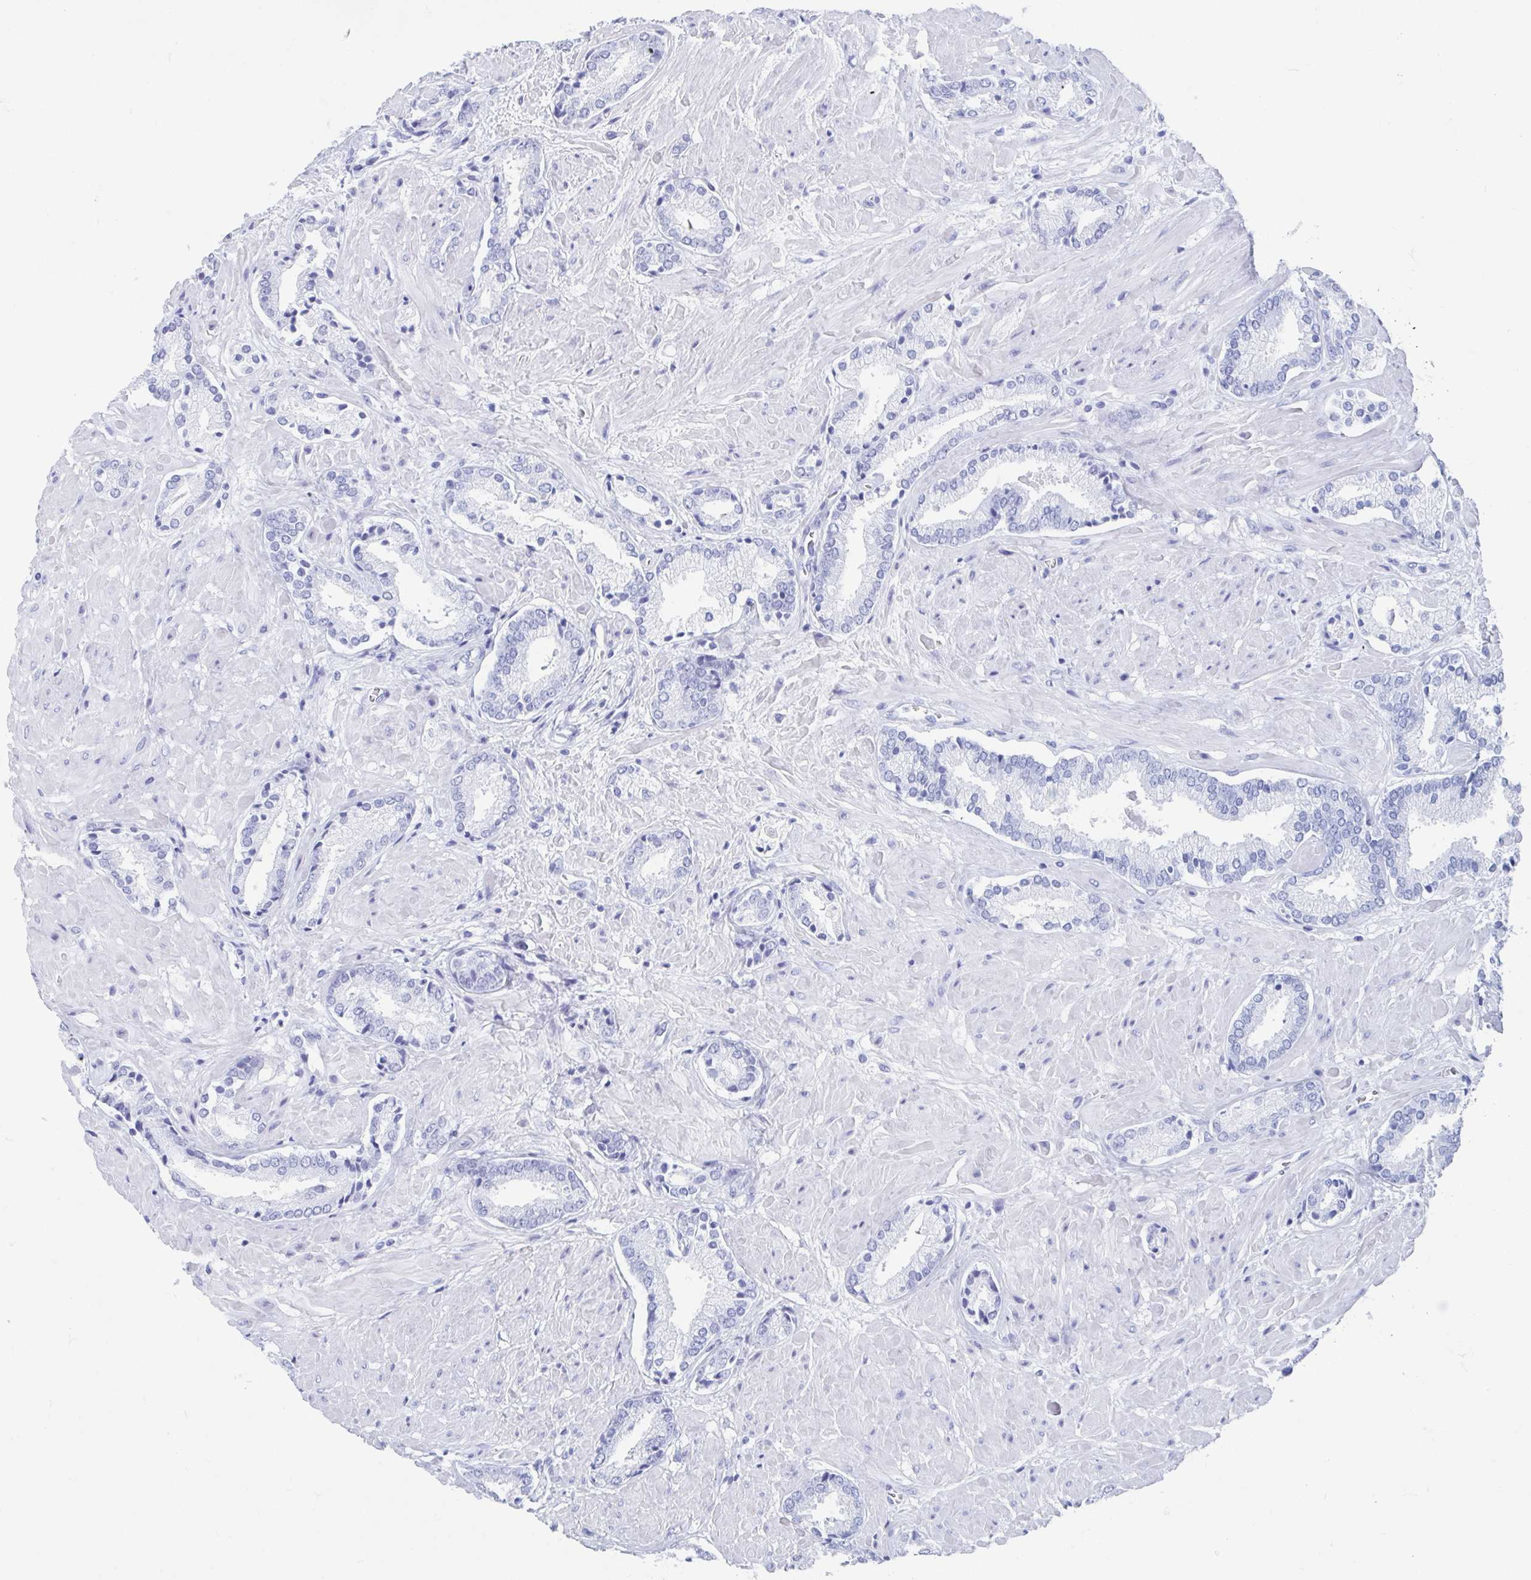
{"staining": {"intensity": "negative", "quantity": "none", "location": "none"}, "tissue": "prostate cancer", "cell_type": "Tumor cells", "image_type": "cancer", "snomed": [{"axis": "morphology", "description": "Adenocarcinoma, High grade"}, {"axis": "topography", "description": "Prostate"}], "caption": "A photomicrograph of human high-grade adenocarcinoma (prostate) is negative for staining in tumor cells.", "gene": "HDGFL1", "patient": {"sex": "male", "age": 56}}